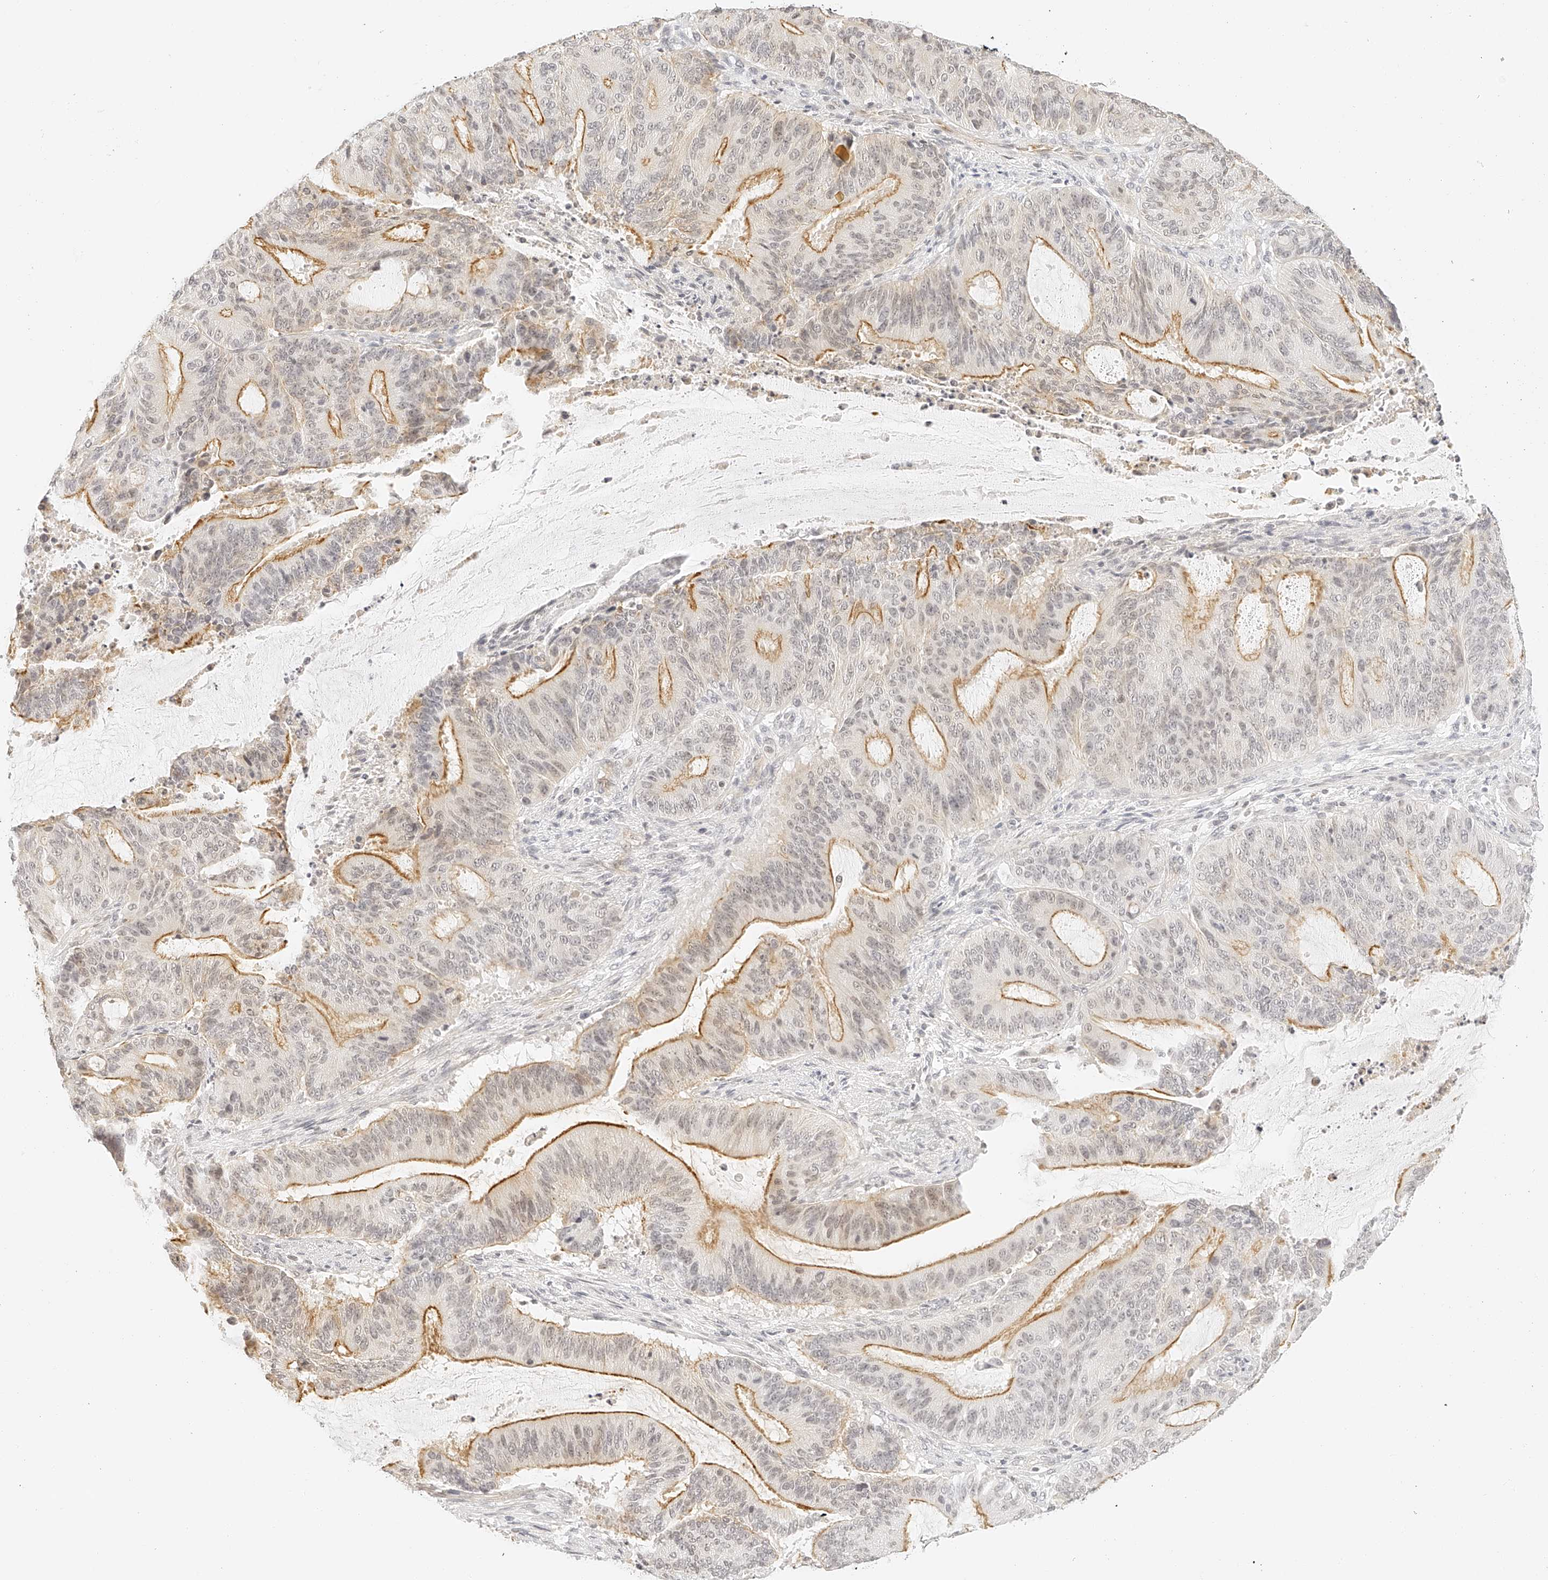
{"staining": {"intensity": "strong", "quantity": "<25%", "location": "cytoplasmic/membranous"}, "tissue": "liver cancer", "cell_type": "Tumor cells", "image_type": "cancer", "snomed": [{"axis": "morphology", "description": "Normal tissue, NOS"}, {"axis": "morphology", "description": "Cholangiocarcinoma"}, {"axis": "topography", "description": "Liver"}, {"axis": "topography", "description": "Peripheral nerve tissue"}], "caption": "Human liver cholangiocarcinoma stained for a protein (brown) shows strong cytoplasmic/membranous positive expression in approximately <25% of tumor cells.", "gene": "ZFP69", "patient": {"sex": "female", "age": 73}}